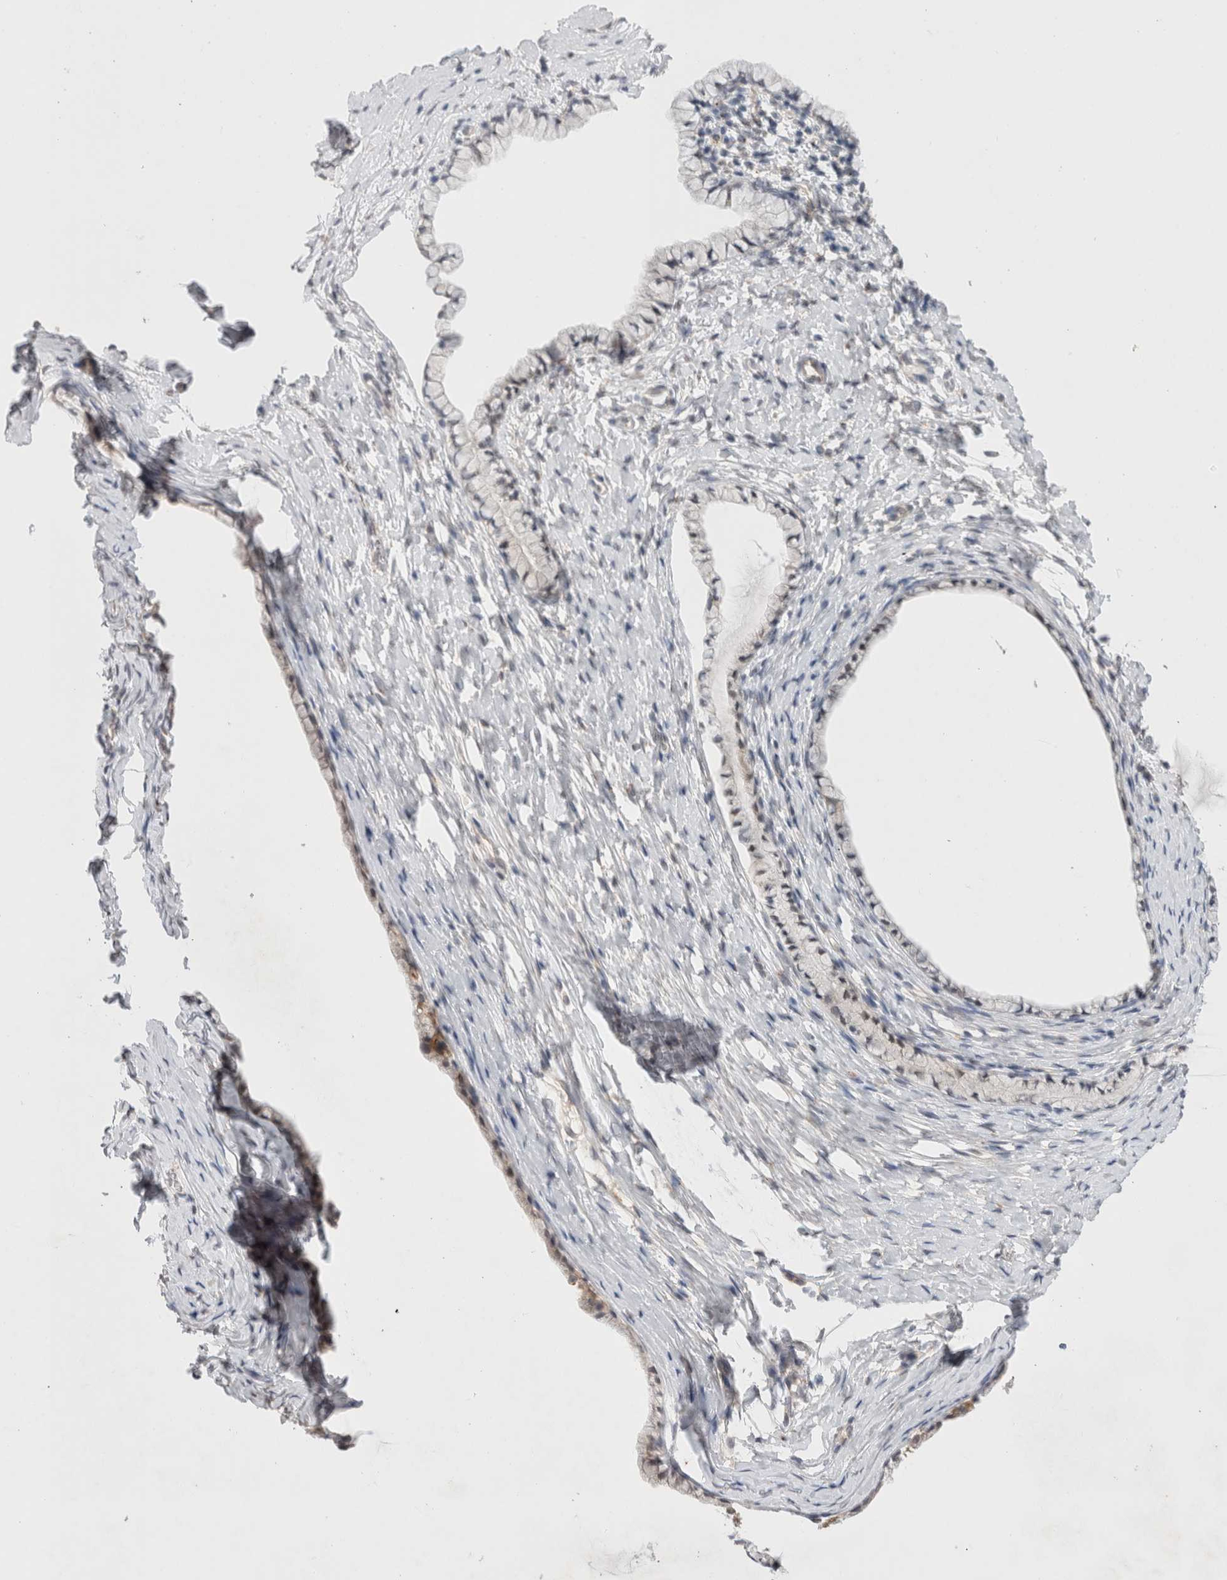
{"staining": {"intensity": "weak", "quantity": "<25%", "location": "cytoplasmic/membranous"}, "tissue": "cervix", "cell_type": "Glandular cells", "image_type": "normal", "snomed": [{"axis": "morphology", "description": "Normal tissue, NOS"}, {"axis": "topography", "description": "Cervix"}], "caption": "The IHC micrograph has no significant staining in glandular cells of cervix.", "gene": "BICD2", "patient": {"sex": "female", "age": 72}}